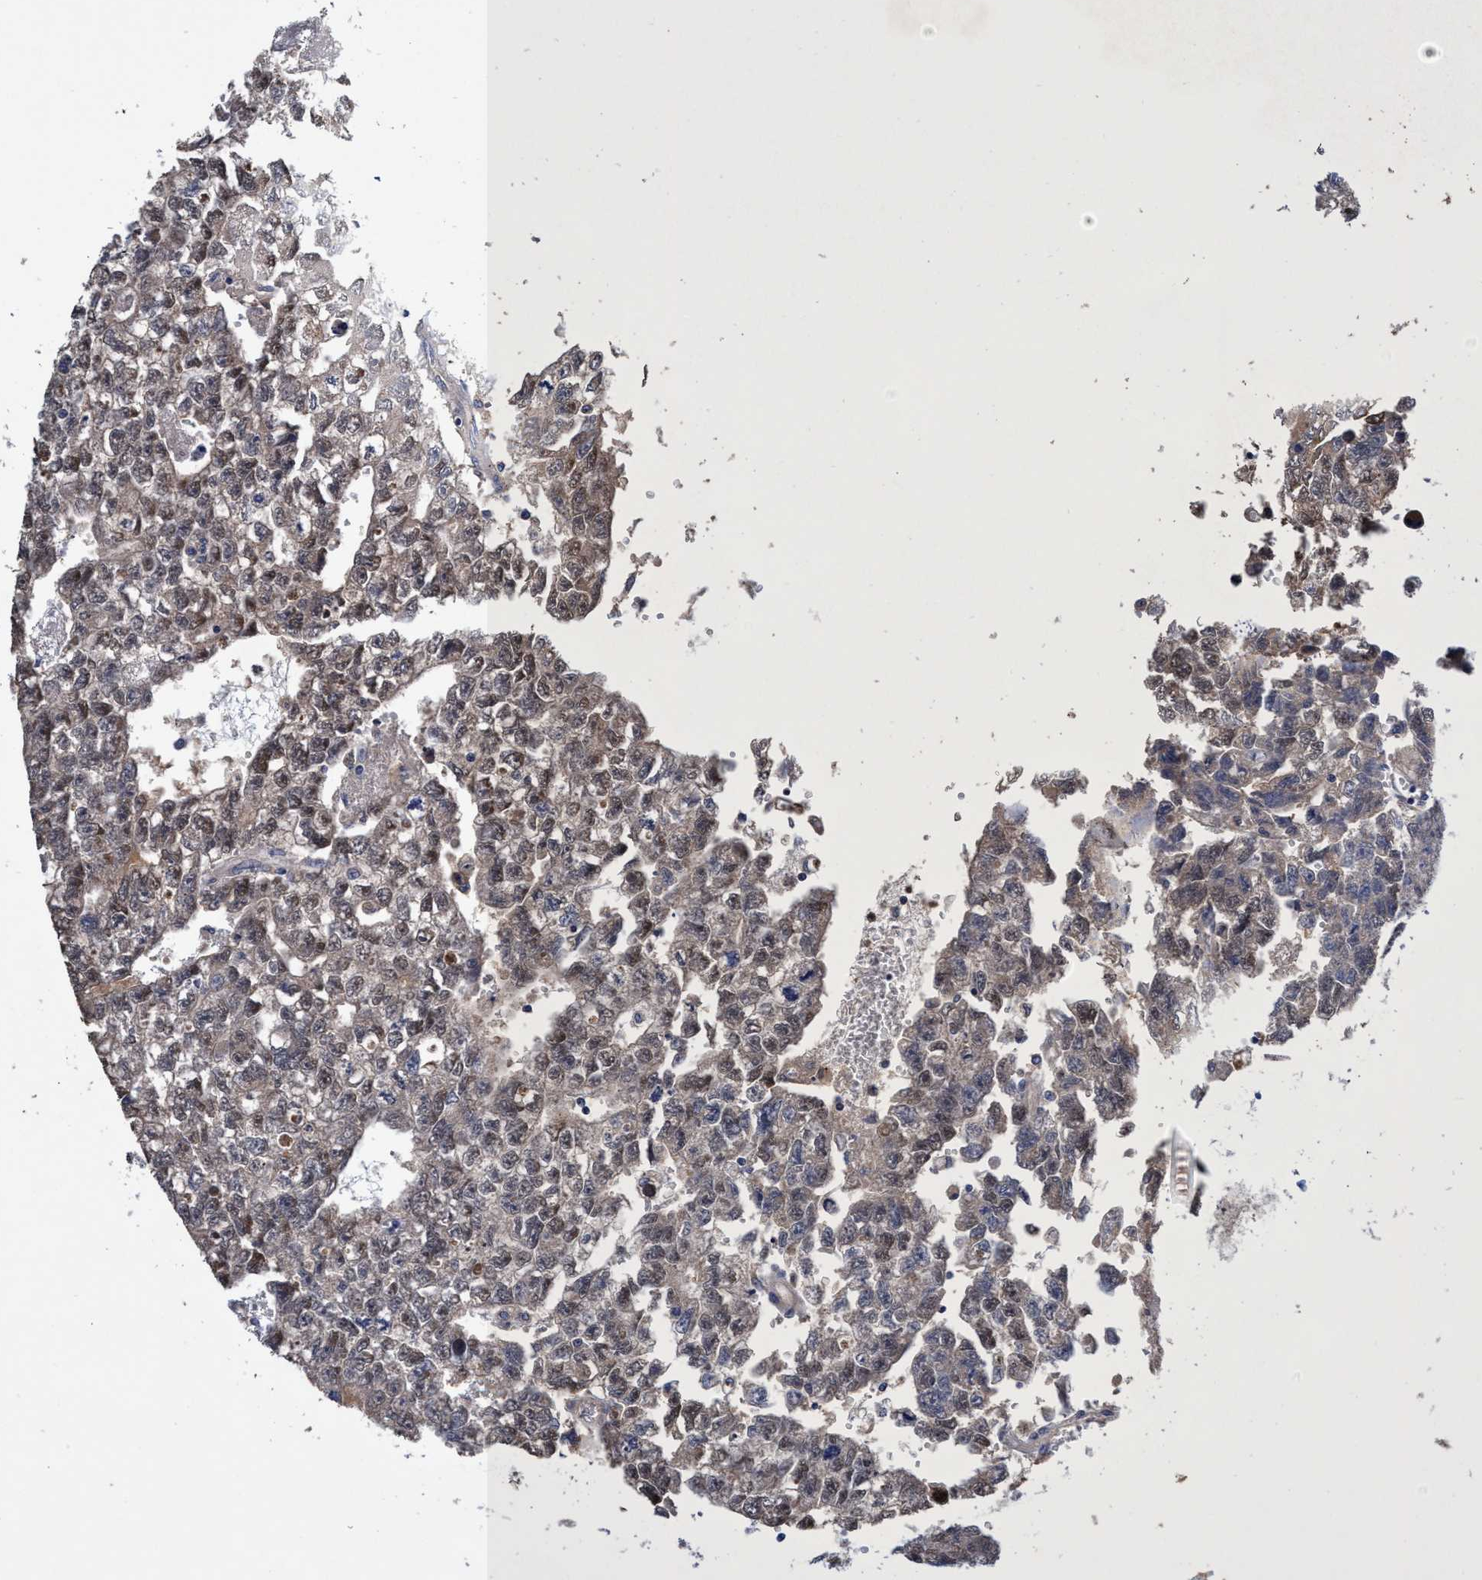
{"staining": {"intensity": "weak", "quantity": "<25%", "location": "cytoplasmic/membranous,nuclear"}, "tissue": "testis cancer", "cell_type": "Tumor cells", "image_type": "cancer", "snomed": [{"axis": "morphology", "description": "Seminoma, NOS"}, {"axis": "morphology", "description": "Carcinoma, Embryonal, NOS"}, {"axis": "topography", "description": "Testis"}], "caption": "High power microscopy histopathology image of an immunohistochemistry image of testis cancer (embryonal carcinoma), revealing no significant expression in tumor cells.", "gene": "SVEP1", "patient": {"sex": "male", "age": 38}}